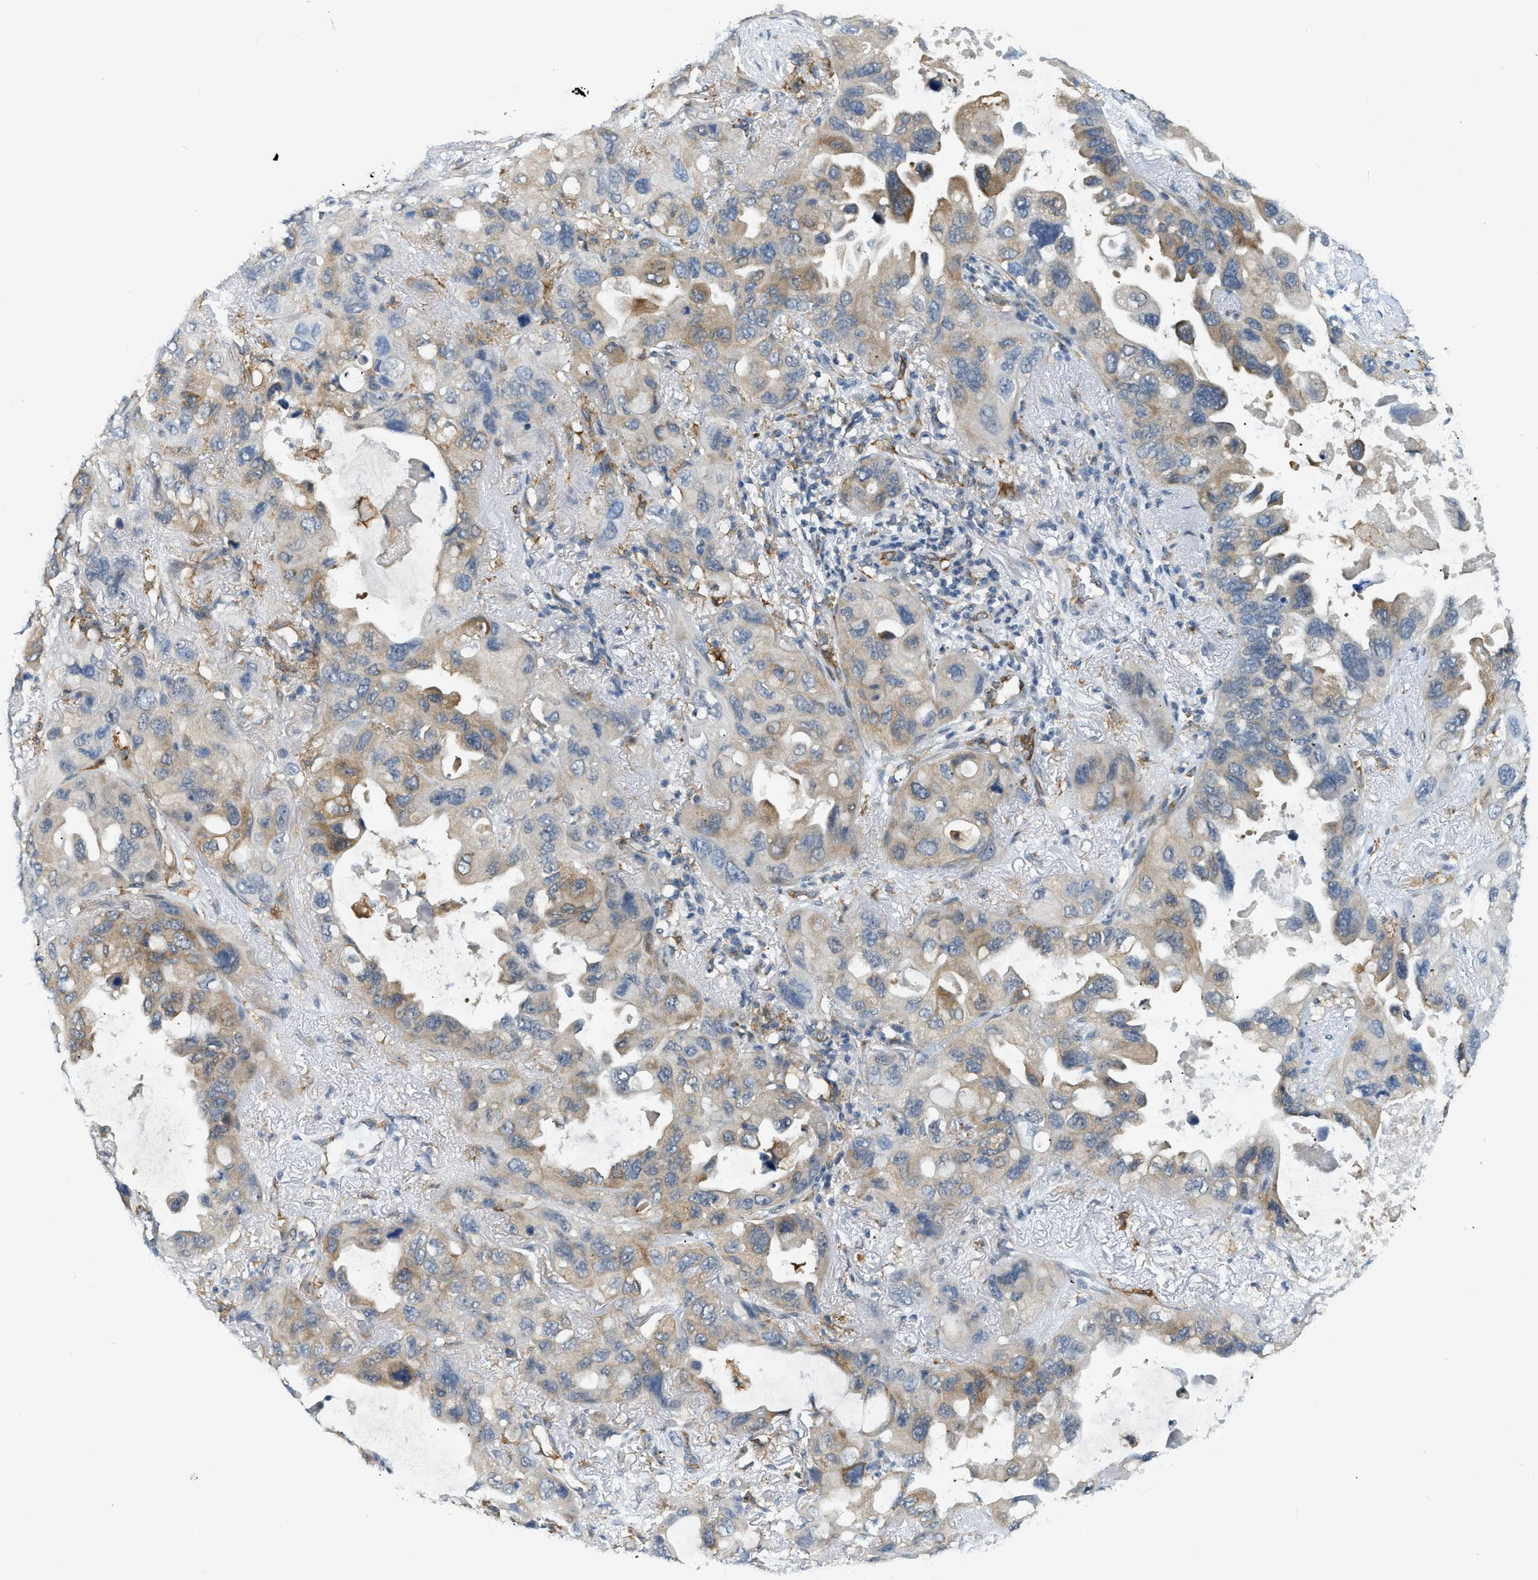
{"staining": {"intensity": "weak", "quantity": ">75%", "location": "cytoplasmic/membranous"}, "tissue": "lung cancer", "cell_type": "Tumor cells", "image_type": "cancer", "snomed": [{"axis": "morphology", "description": "Squamous cell carcinoma, NOS"}, {"axis": "topography", "description": "Lung"}], "caption": "Lung cancer (squamous cell carcinoma) stained for a protein (brown) reveals weak cytoplasmic/membranous positive staining in about >75% of tumor cells.", "gene": "ZNF408", "patient": {"sex": "female", "age": 73}}